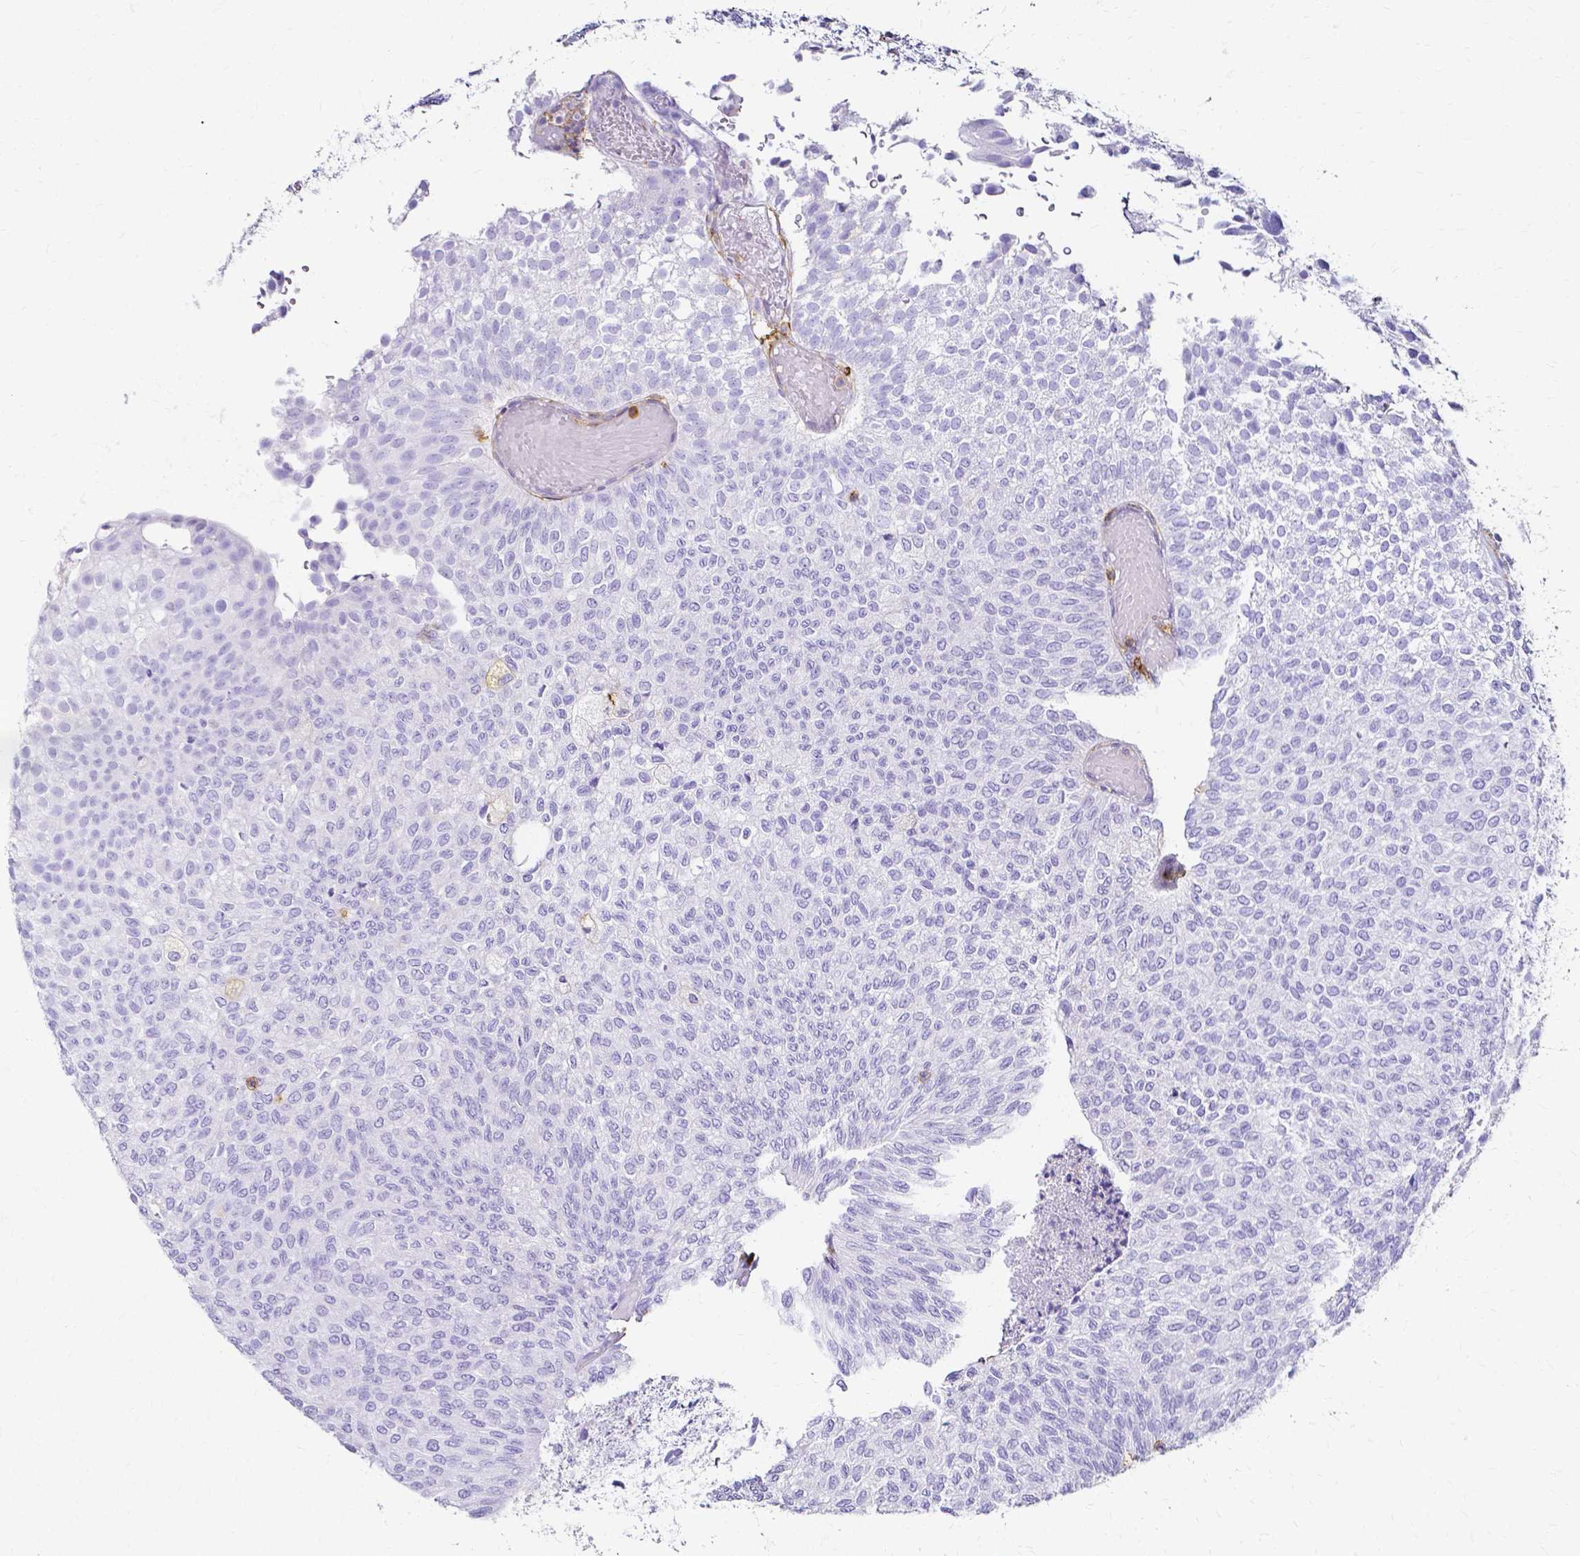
{"staining": {"intensity": "negative", "quantity": "none", "location": "none"}, "tissue": "urothelial cancer", "cell_type": "Tumor cells", "image_type": "cancer", "snomed": [{"axis": "morphology", "description": "Urothelial carcinoma, Low grade"}, {"axis": "topography", "description": "Urinary bladder"}], "caption": "A photomicrograph of low-grade urothelial carcinoma stained for a protein reveals no brown staining in tumor cells.", "gene": "HSPA12A", "patient": {"sex": "male", "age": 78}}